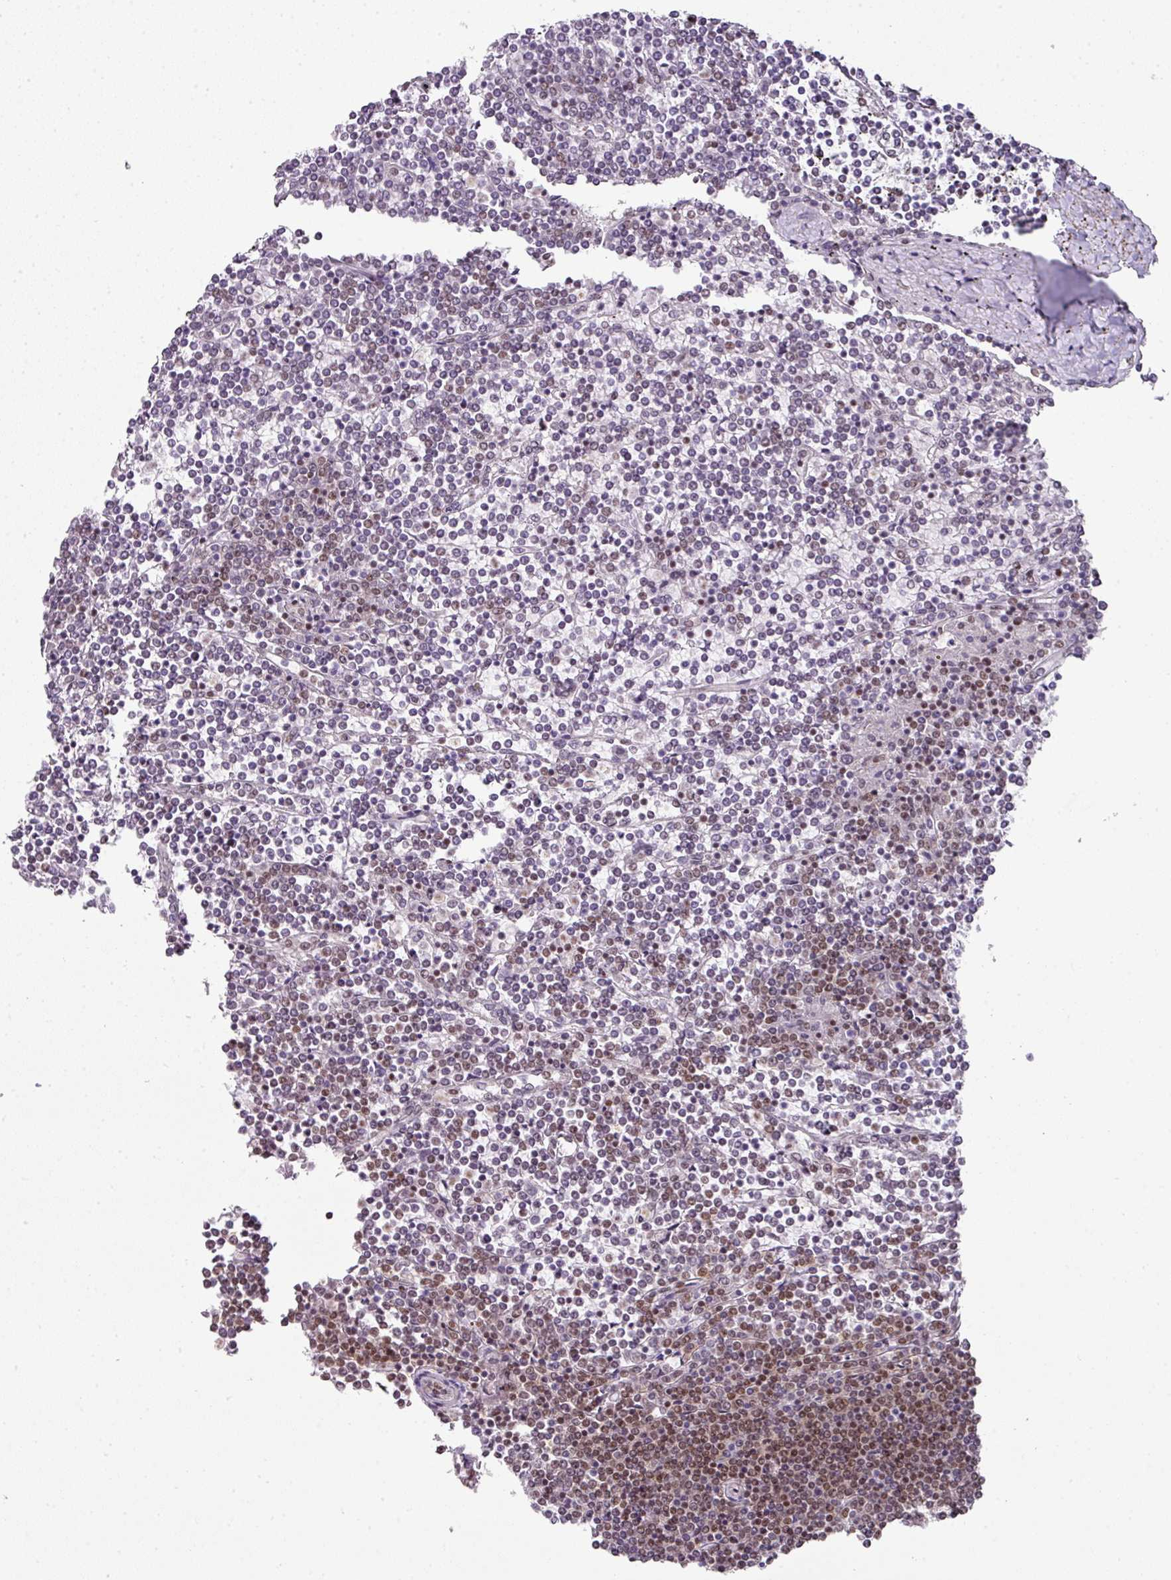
{"staining": {"intensity": "moderate", "quantity": "25%-75%", "location": "nuclear"}, "tissue": "lymphoma", "cell_type": "Tumor cells", "image_type": "cancer", "snomed": [{"axis": "morphology", "description": "Malignant lymphoma, non-Hodgkin's type, Low grade"}, {"axis": "topography", "description": "Spleen"}], "caption": "The histopathology image exhibits a brown stain indicating the presence of a protein in the nuclear of tumor cells in malignant lymphoma, non-Hodgkin's type (low-grade). Nuclei are stained in blue.", "gene": "NFYA", "patient": {"sex": "female", "age": 19}}